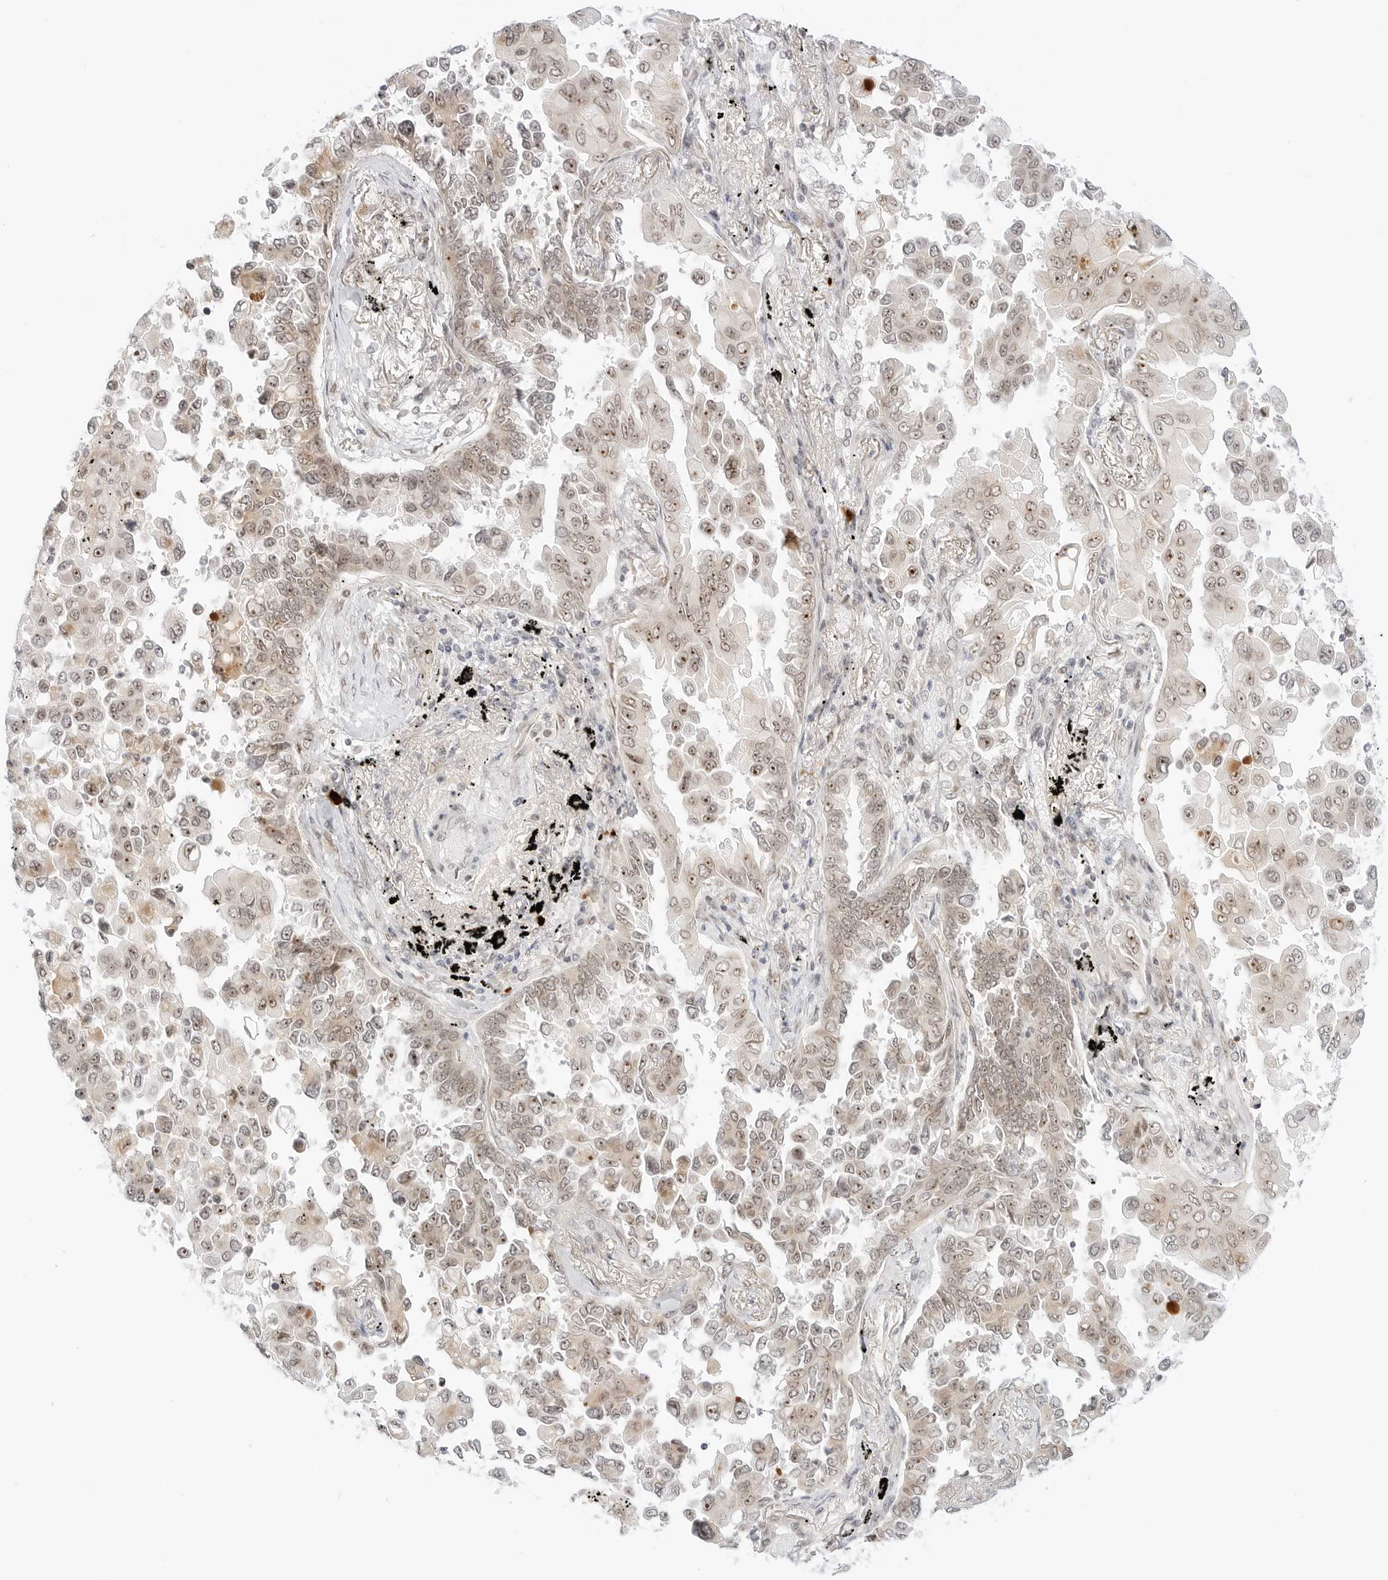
{"staining": {"intensity": "weak", "quantity": ">75%", "location": "cytoplasmic/membranous,nuclear"}, "tissue": "lung cancer", "cell_type": "Tumor cells", "image_type": "cancer", "snomed": [{"axis": "morphology", "description": "Adenocarcinoma, NOS"}, {"axis": "topography", "description": "Lung"}], "caption": "Human adenocarcinoma (lung) stained for a protein (brown) displays weak cytoplasmic/membranous and nuclear positive positivity in approximately >75% of tumor cells.", "gene": "HIPK3", "patient": {"sex": "female", "age": 67}}